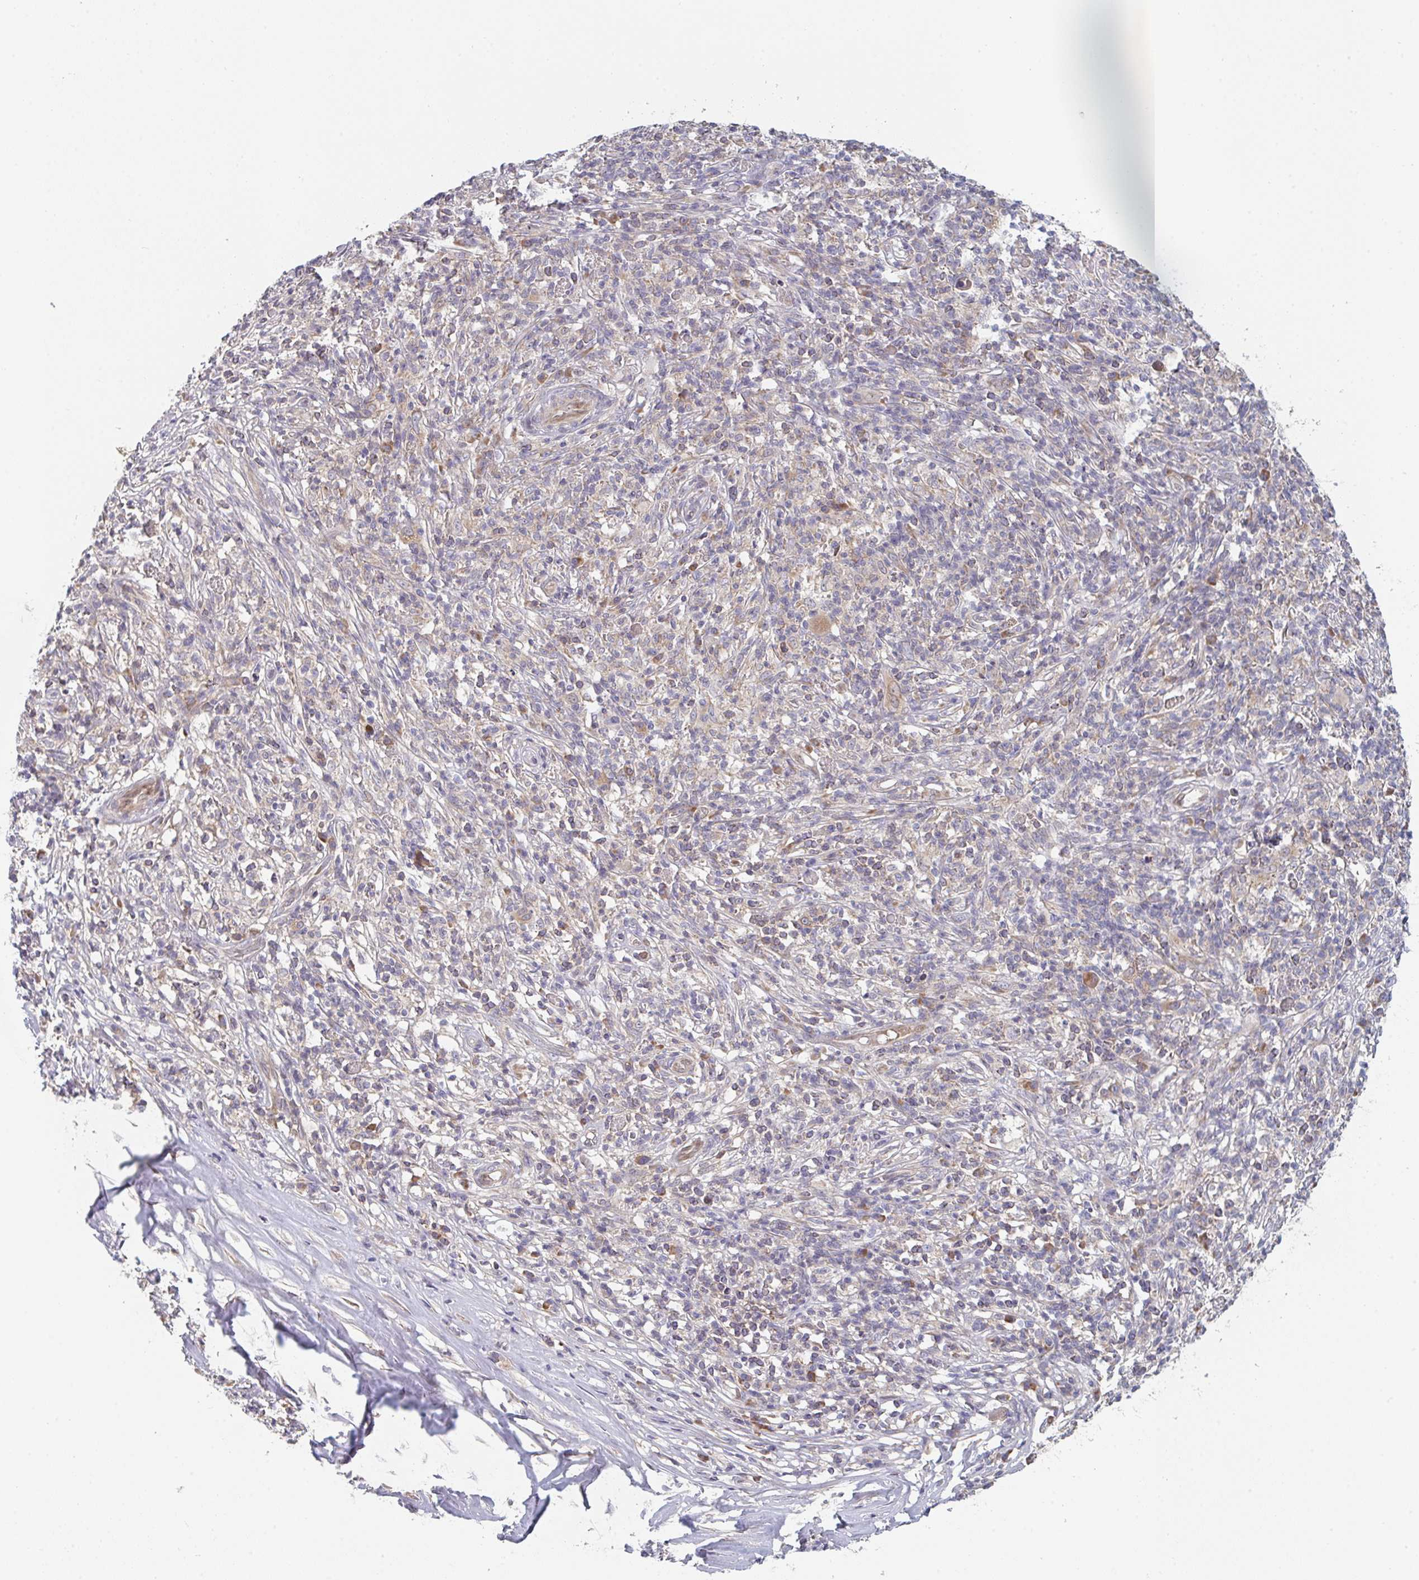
{"staining": {"intensity": "moderate", "quantity": "<25%", "location": "cytoplasmic/membranous"}, "tissue": "melanoma", "cell_type": "Tumor cells", "image_type": "cancer", "snomed": [{"axis": "morphology", "description": "Malignant melanoma, NOS"}, {"axis": "topography", "description": "Skin"}], "caption": "Immunohistochemistry (DAB (3,3'-diaminobenzidine)) staining of human melanoma displays moderate cytoplasmic/membranous protein expression in about <25% of tumor cells.", "gene": "ELOVL1", "patient": {"sex": "male", "age": 66}}